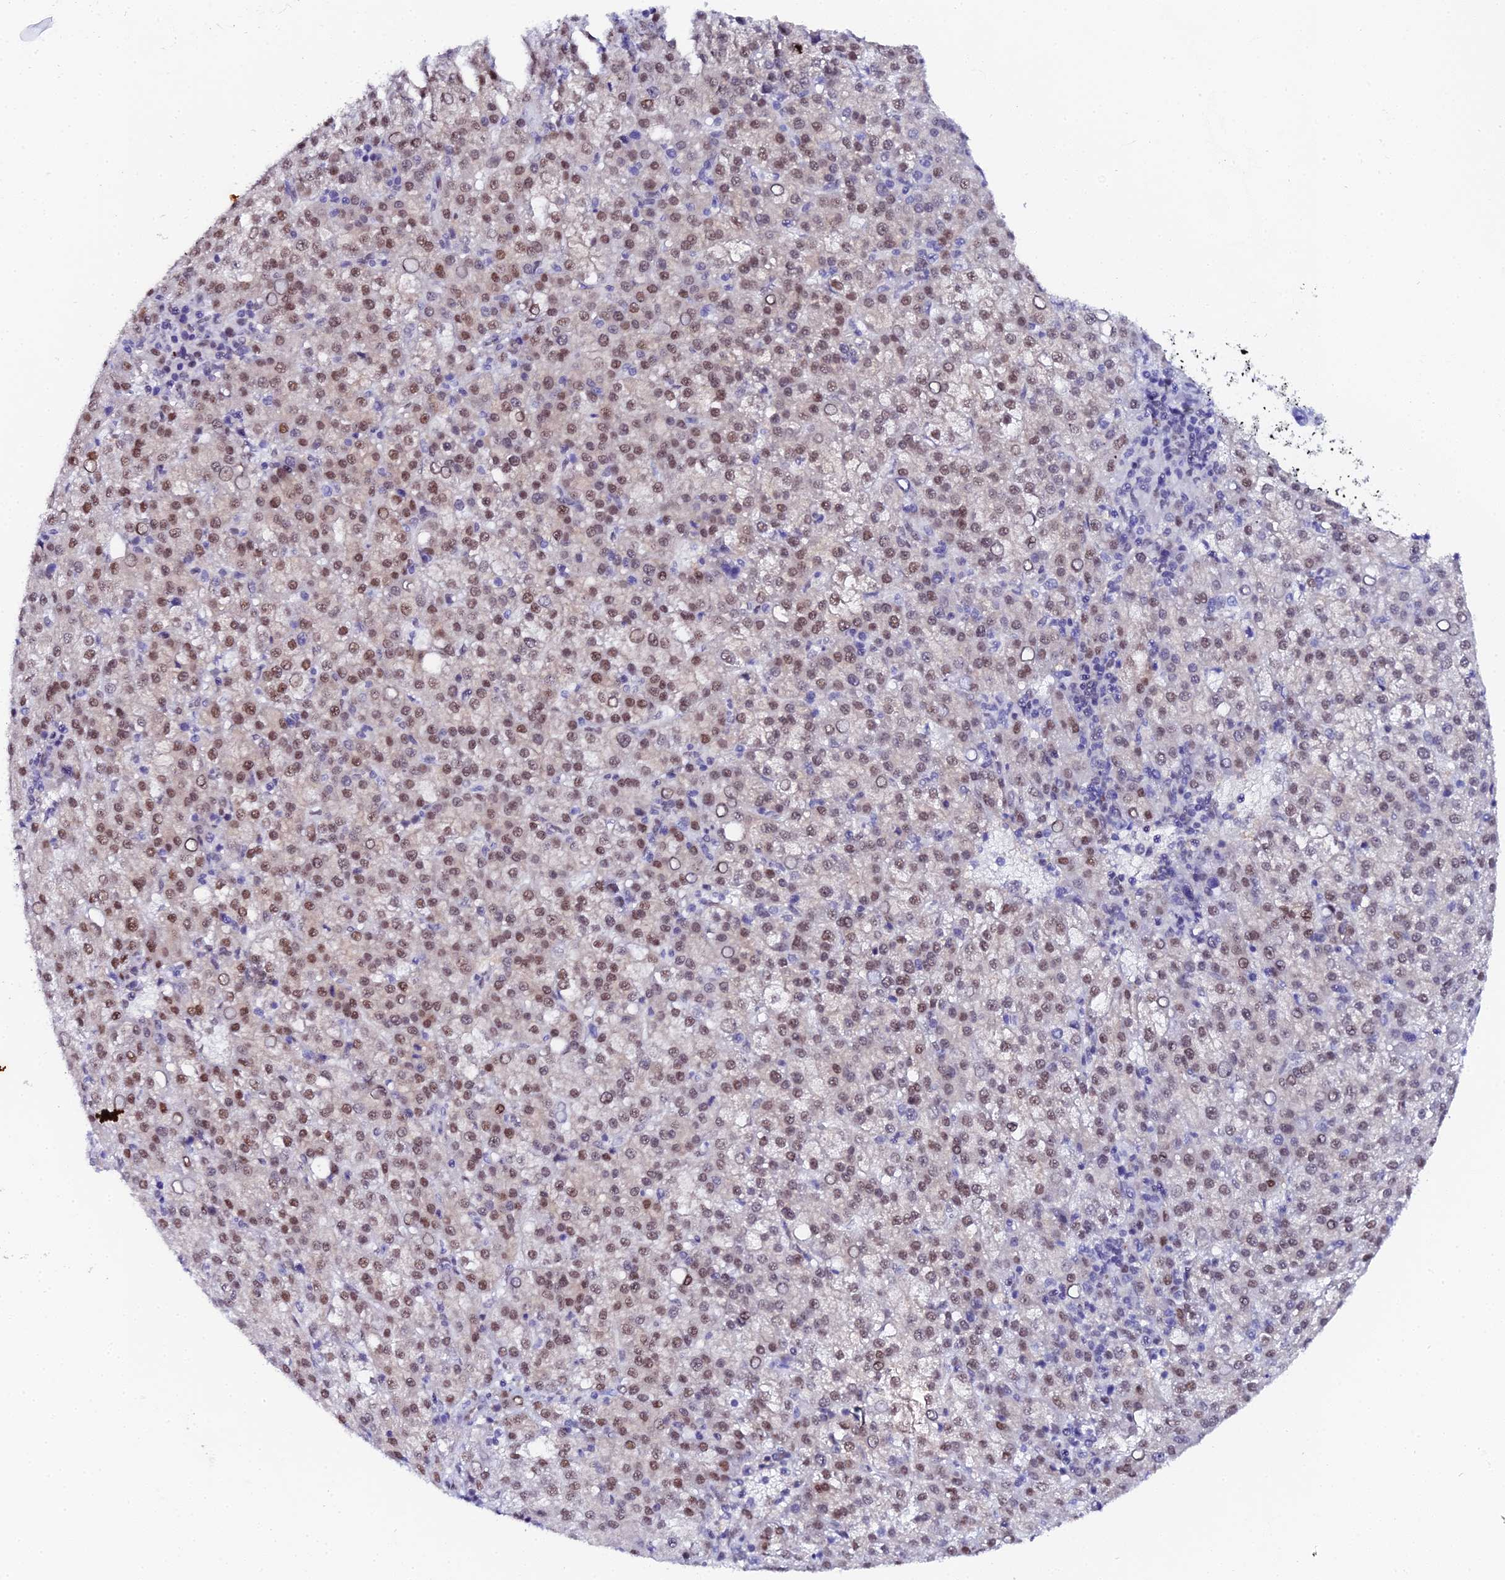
{"staining": {"intensity": "moderate", "quantity": ">75%", "location": "nuclear"}, "tissue": "liver cancer", "cell_type": "Tumor cells", "image_type": "cancer", "snomed": [{"axis": "morphology", "description": "Carcinoma, Hepatocellular, NOS"}, {"axis": "topography", "description": "Liver"}], "caption": "Immunohistochemical staining of liver hepatocellular carcinoma exhibits medium levels of moderate nuclear positivity in about >75% of tumor cells.", "gene": "TIFA", "patient": {"sex": "female", "age": 58}}